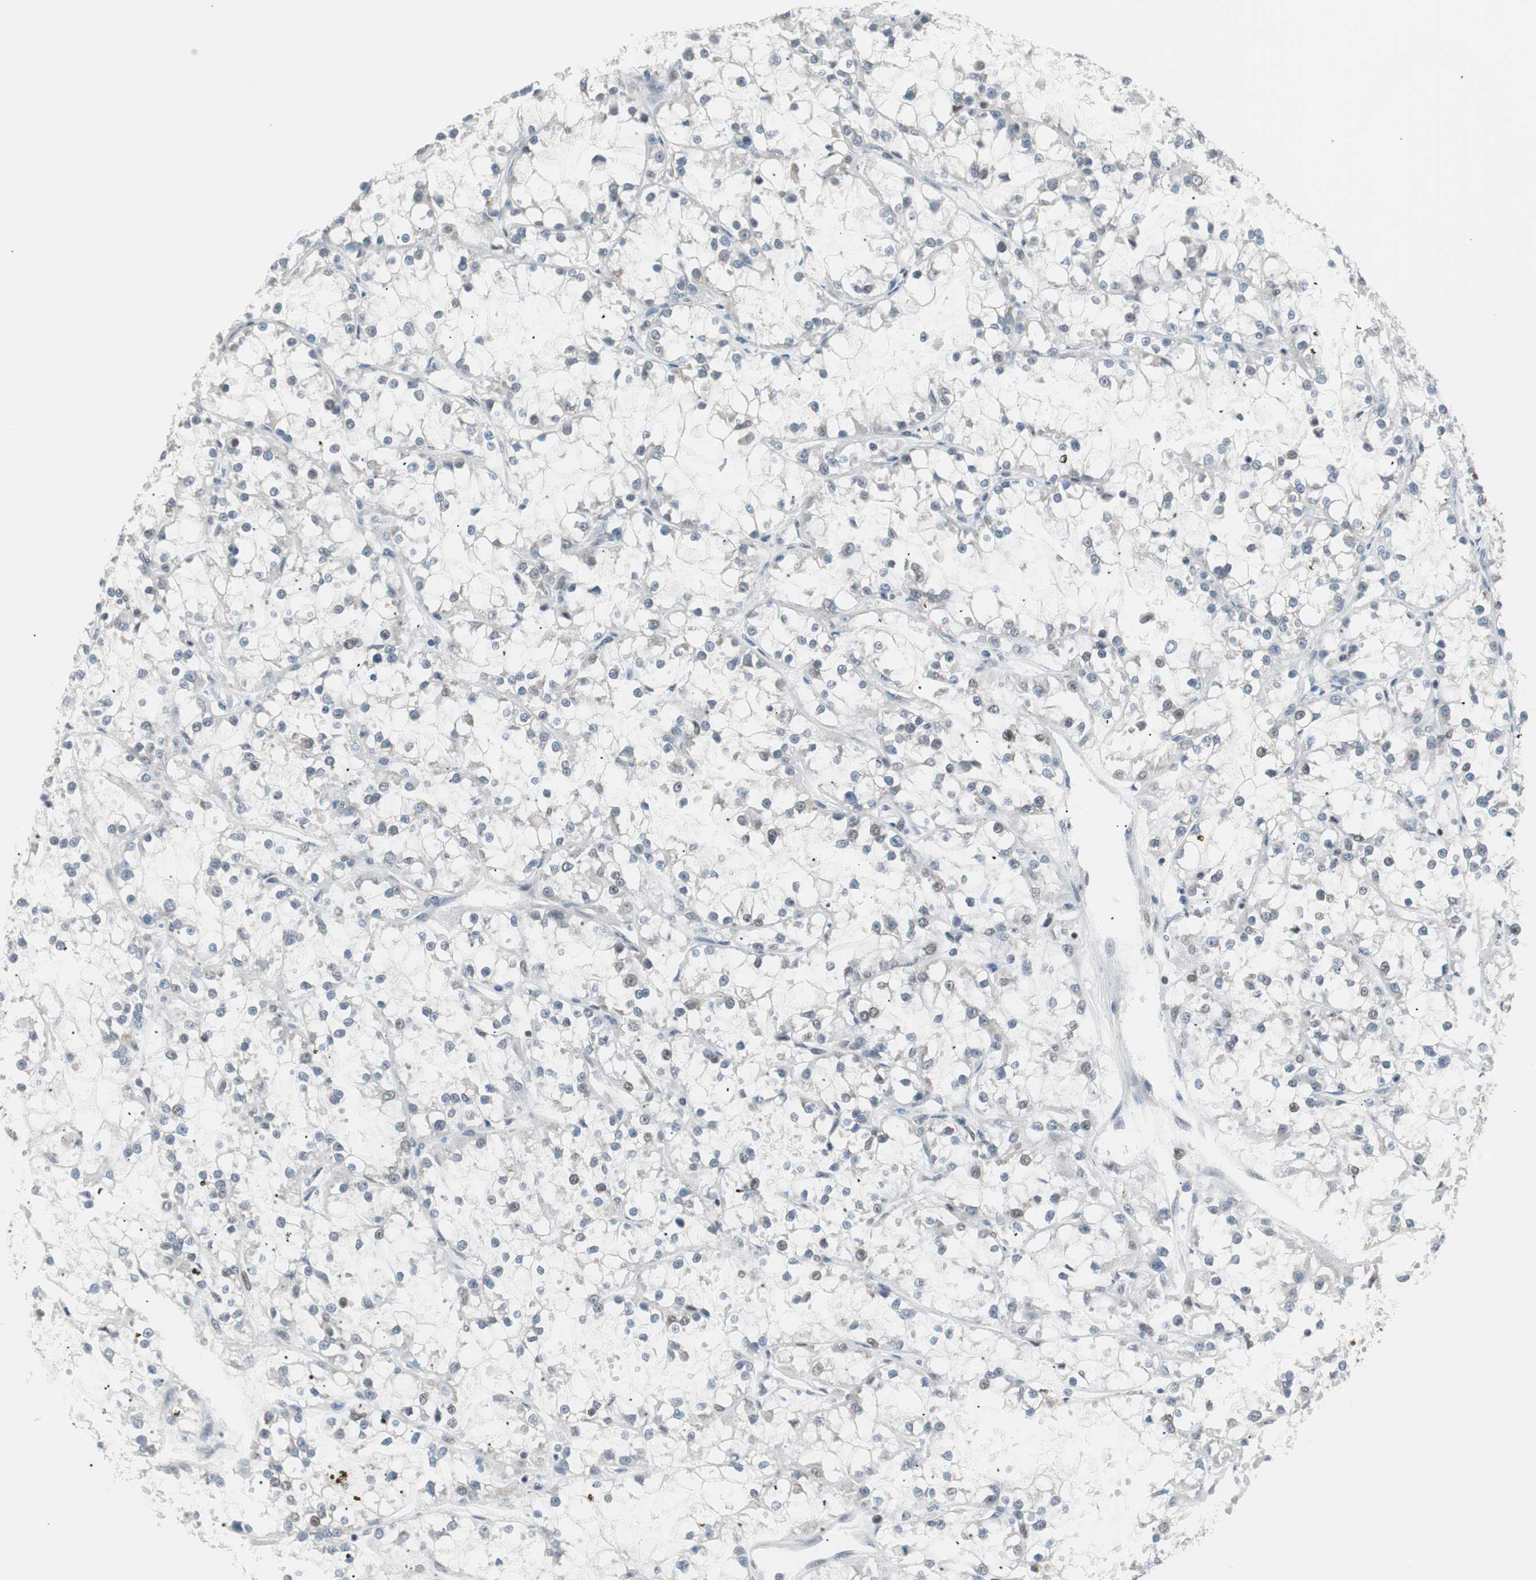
{"staining": {"intensity": "negative", "quantity": "none", "location": "none"}, "tissue": "renal cancer", "cell_type": "Tumor cells", "image_type": "cancer", "snomed": [{"axis": "morphology", "description": "Adenocarcinoma, NOS"}, {"axis": "topography", "description": "Kidney"}], "caption": "High power microscopy image of an immunohistochemistry micrograph of renal adenocarcinoma, revealing no significant expression in tumor cells. Brightfield microscopy of immunohistochemistry stained with DAB (3,3'-diaminobenzidine) (brown) and hematoxylin (blue), captured at high magnification.", "gene": "POLH", "patient": {"sex": "female", "age": 52}}